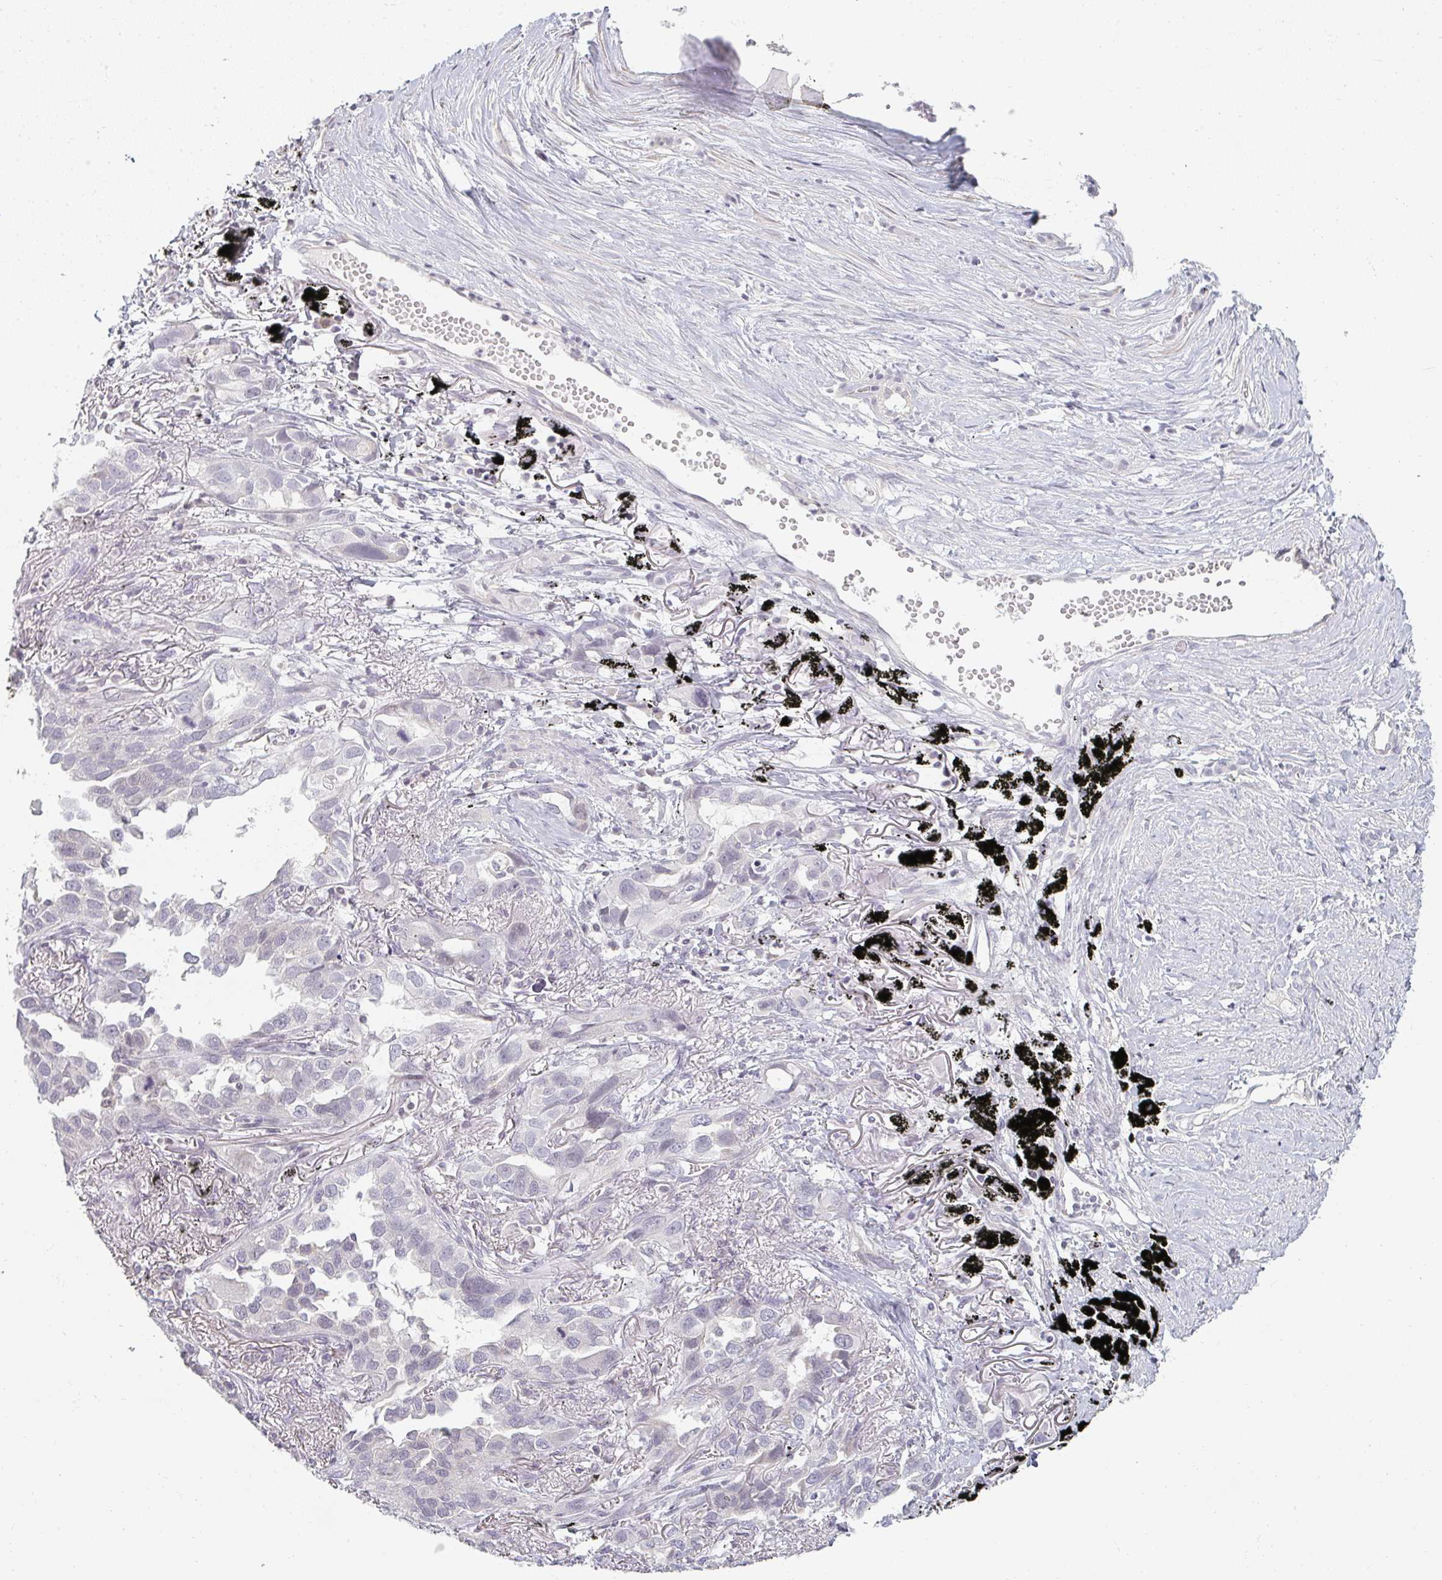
{"staining": {"intensity": "negative", "quantity": "none", "location": "none"}, "tissue": "lung cancer", "cell_type": "Tumor cells", "image_type": "cancer", "snomed": [{"axis": "morphology", "description": "Adenocarcinoma, NOS"}, {"axis": "topography", "description": "Lung"}], "caption": "A histopathology image of human adenocarcinoma (lung) is negative for staining in tumor cells.", "gene": "RBBP6", "patient": {"sex": "male", "age": 67}}